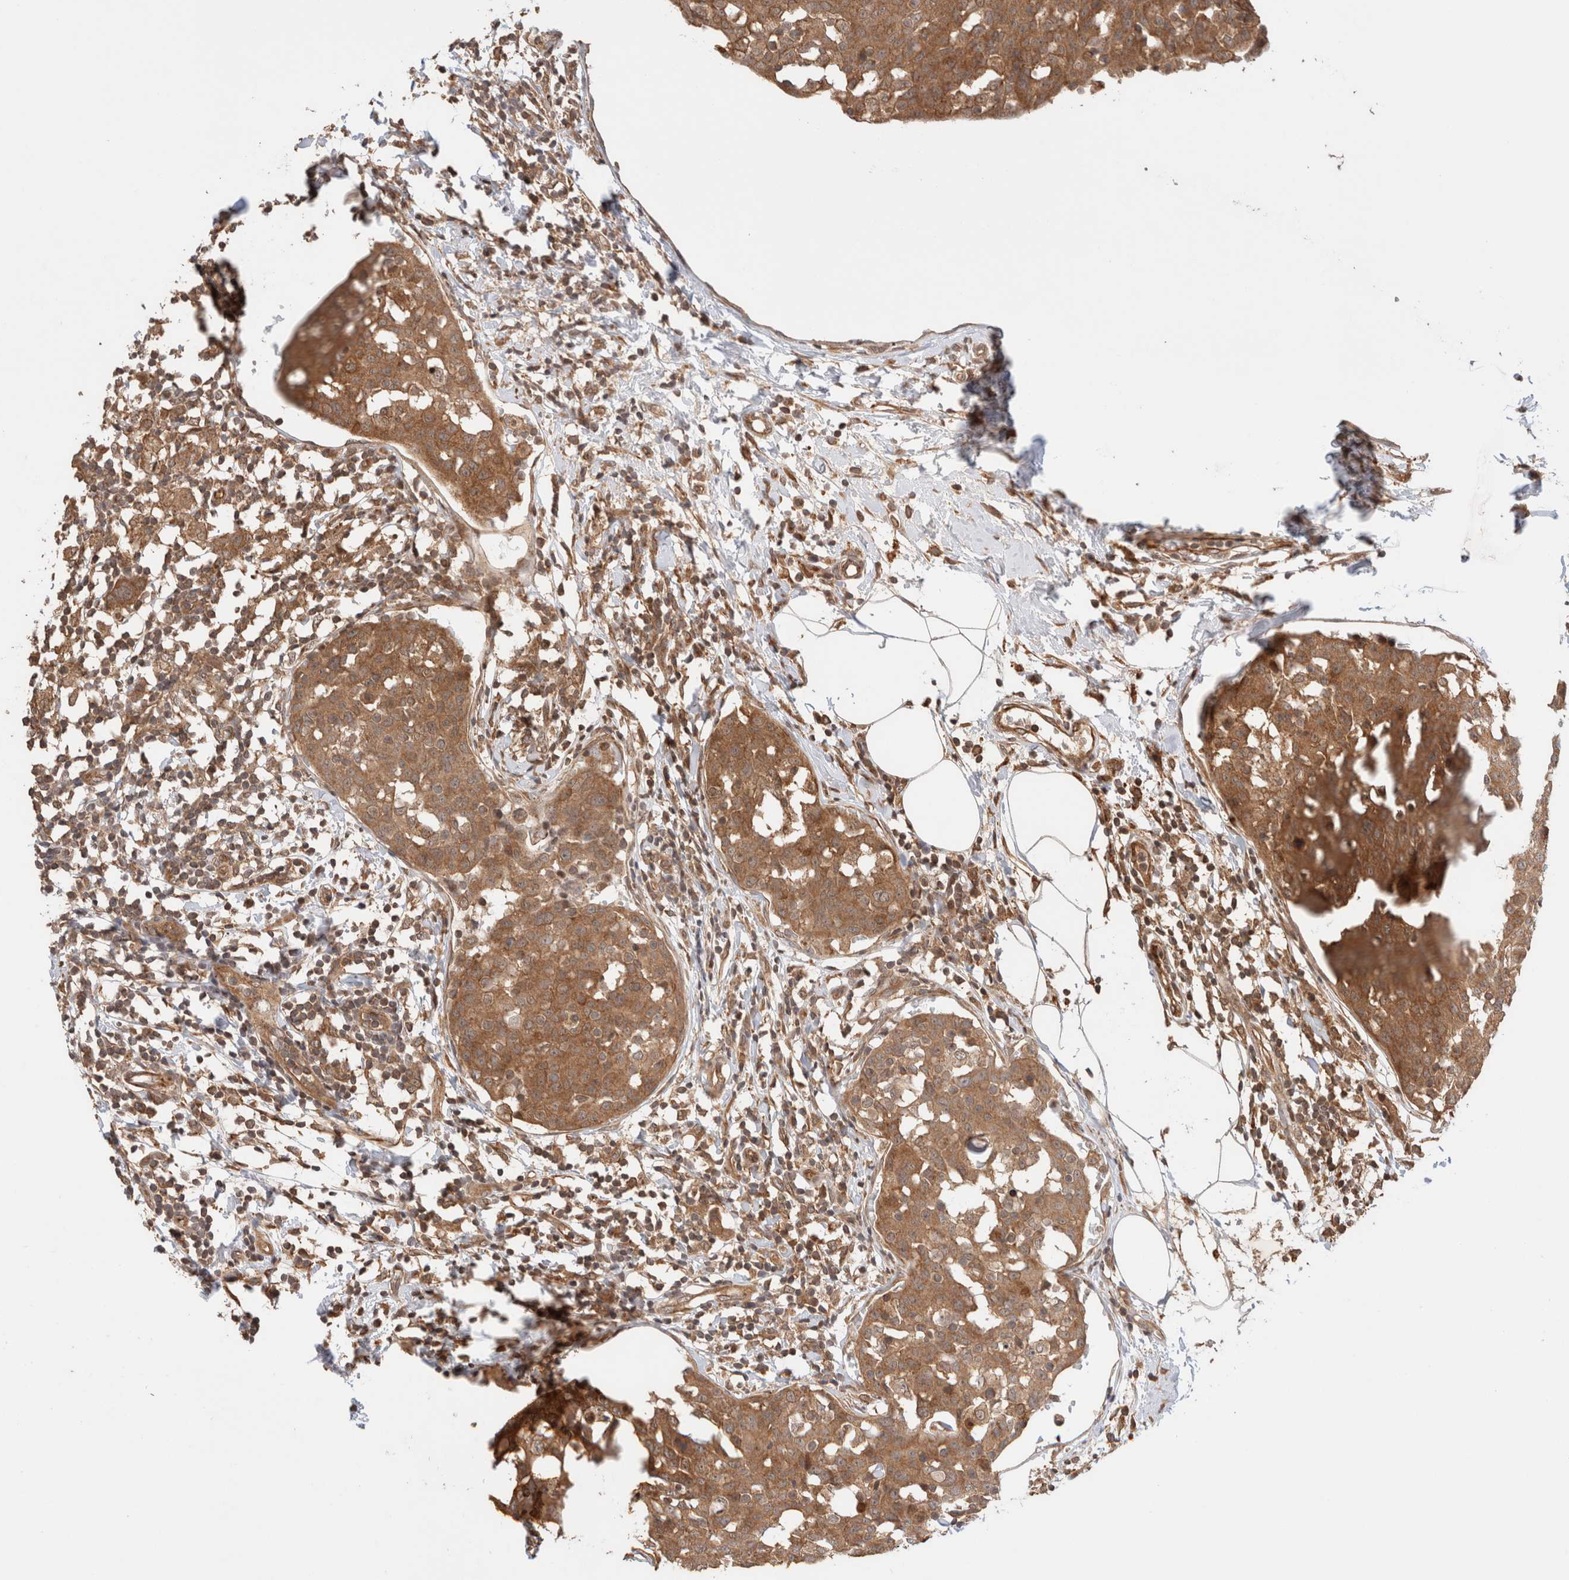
{"staining": {"intensity": "moderate", "quantity": ">75%", "location": "cytoplasmic/membranous"}, "tissue": "breast cancer", "cell_type": "Tumor cells", "image_type": "cancer", "snomed": [{"axis": "morphology", "description": "Normal tissue, NOS"}, {"axis": "morphology", "description": "Duct carcinoma"}, {"axis": "topography", "description": "Breast"}], "caption": "Moderate cytoplasmic/membranous expression is present in approximately >75% of tumor cells in breast cancer. (brown staining indicates protein expression, while blue staining denotes nuclei).", "gene": "SIKE1", "patient": {"sex": "female", "age": 37}}